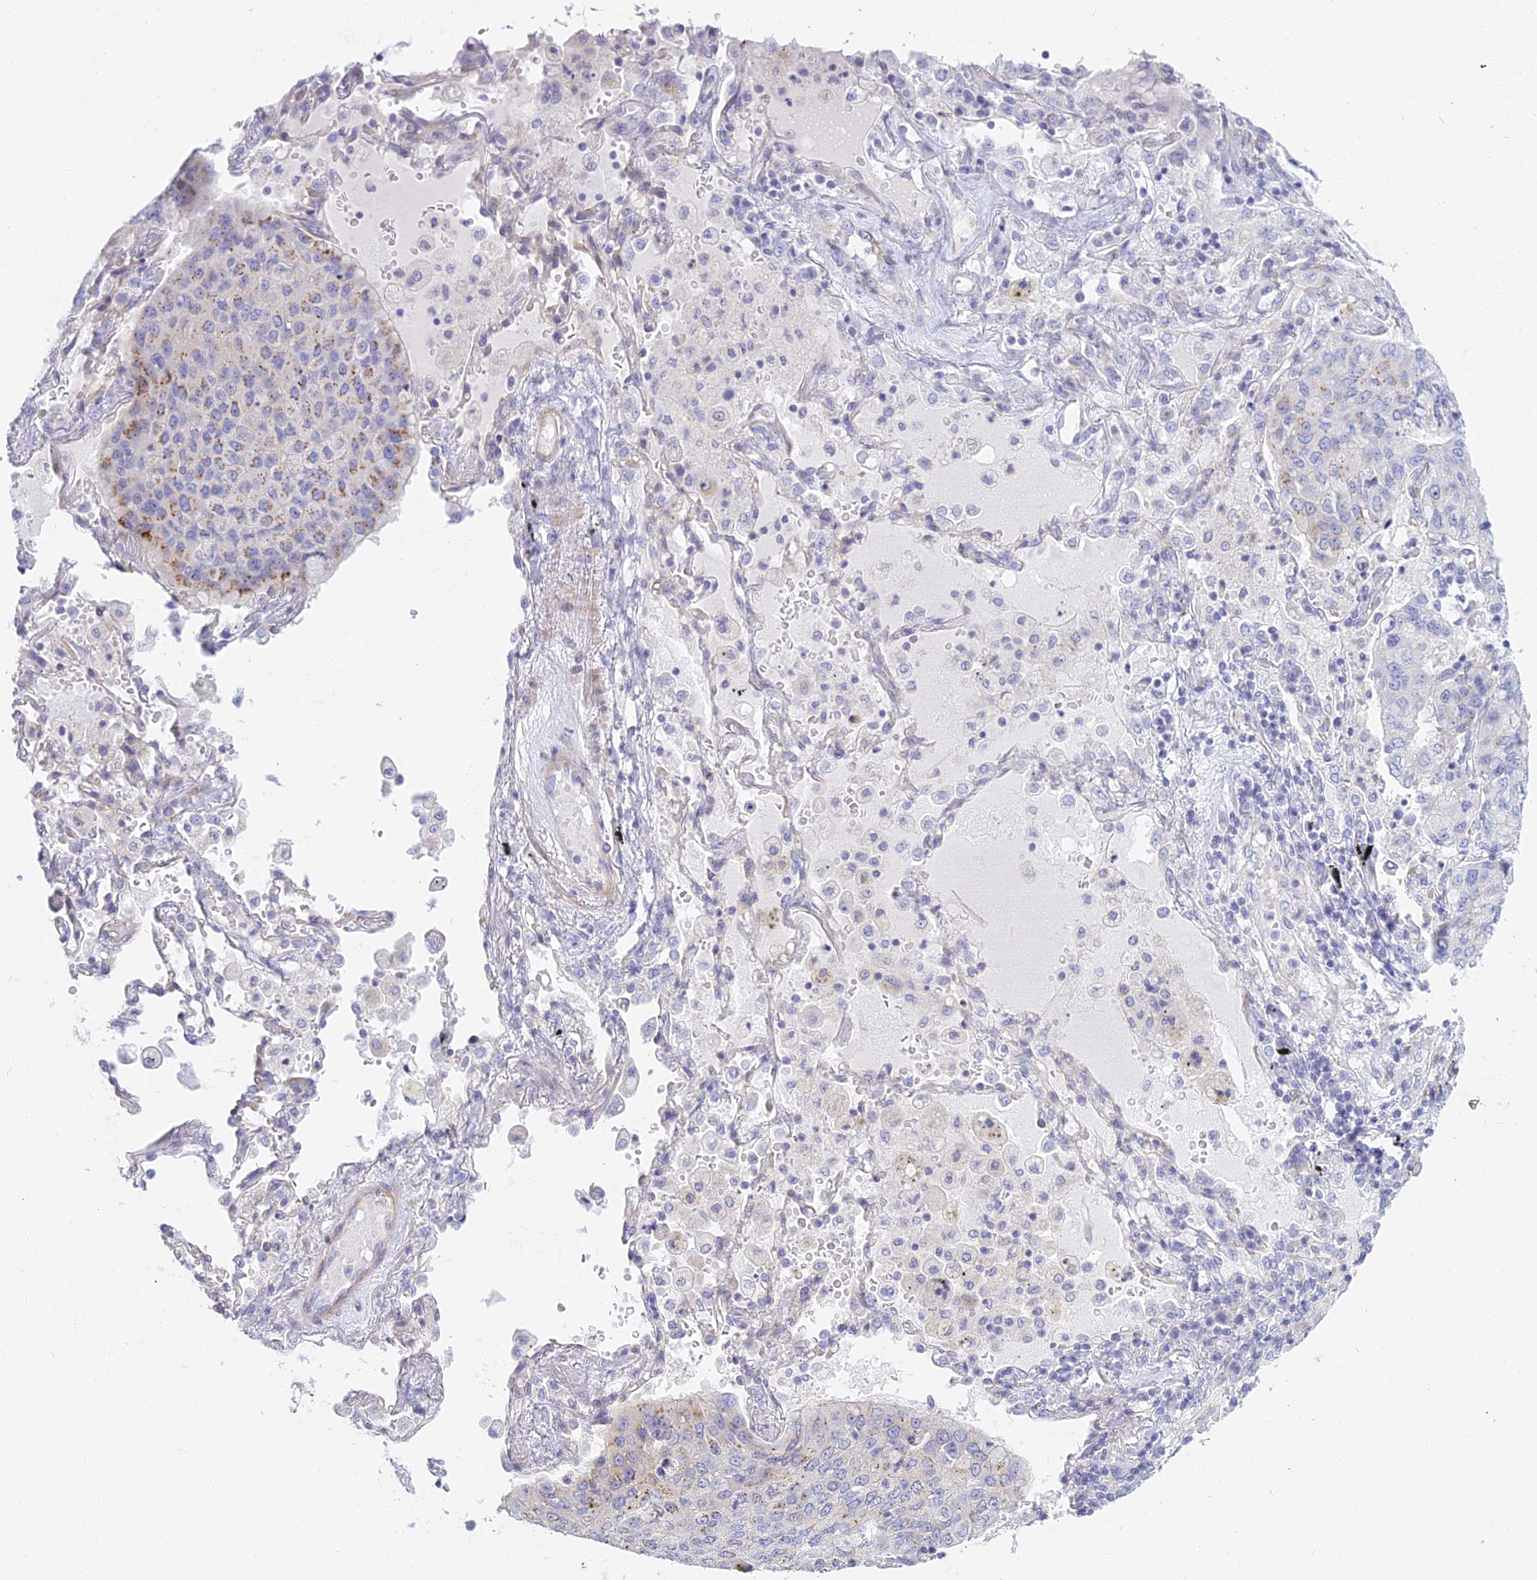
{"staining": {"intensity": "moderate", "quantity": "<25%", "location": "cytoplasmic/membranous"}, "tissue": "lung cancer", "cell_type": "Tumor cells", "image_type": "cancer", "snomed": [{"axis": "morphology", "description": "Squamous cell carcinoma, NOS"}, {"axis": "topography", "description": "Lung"}], "caption": "Protein analysis of squamous cell carcinoma (lung) tissue demonstrates moderate cytoplasmic/membranous positivity in about <25% of tumor cells.", "gene": "SMIM24", "patient": {"sex": "male", "age": 74}}